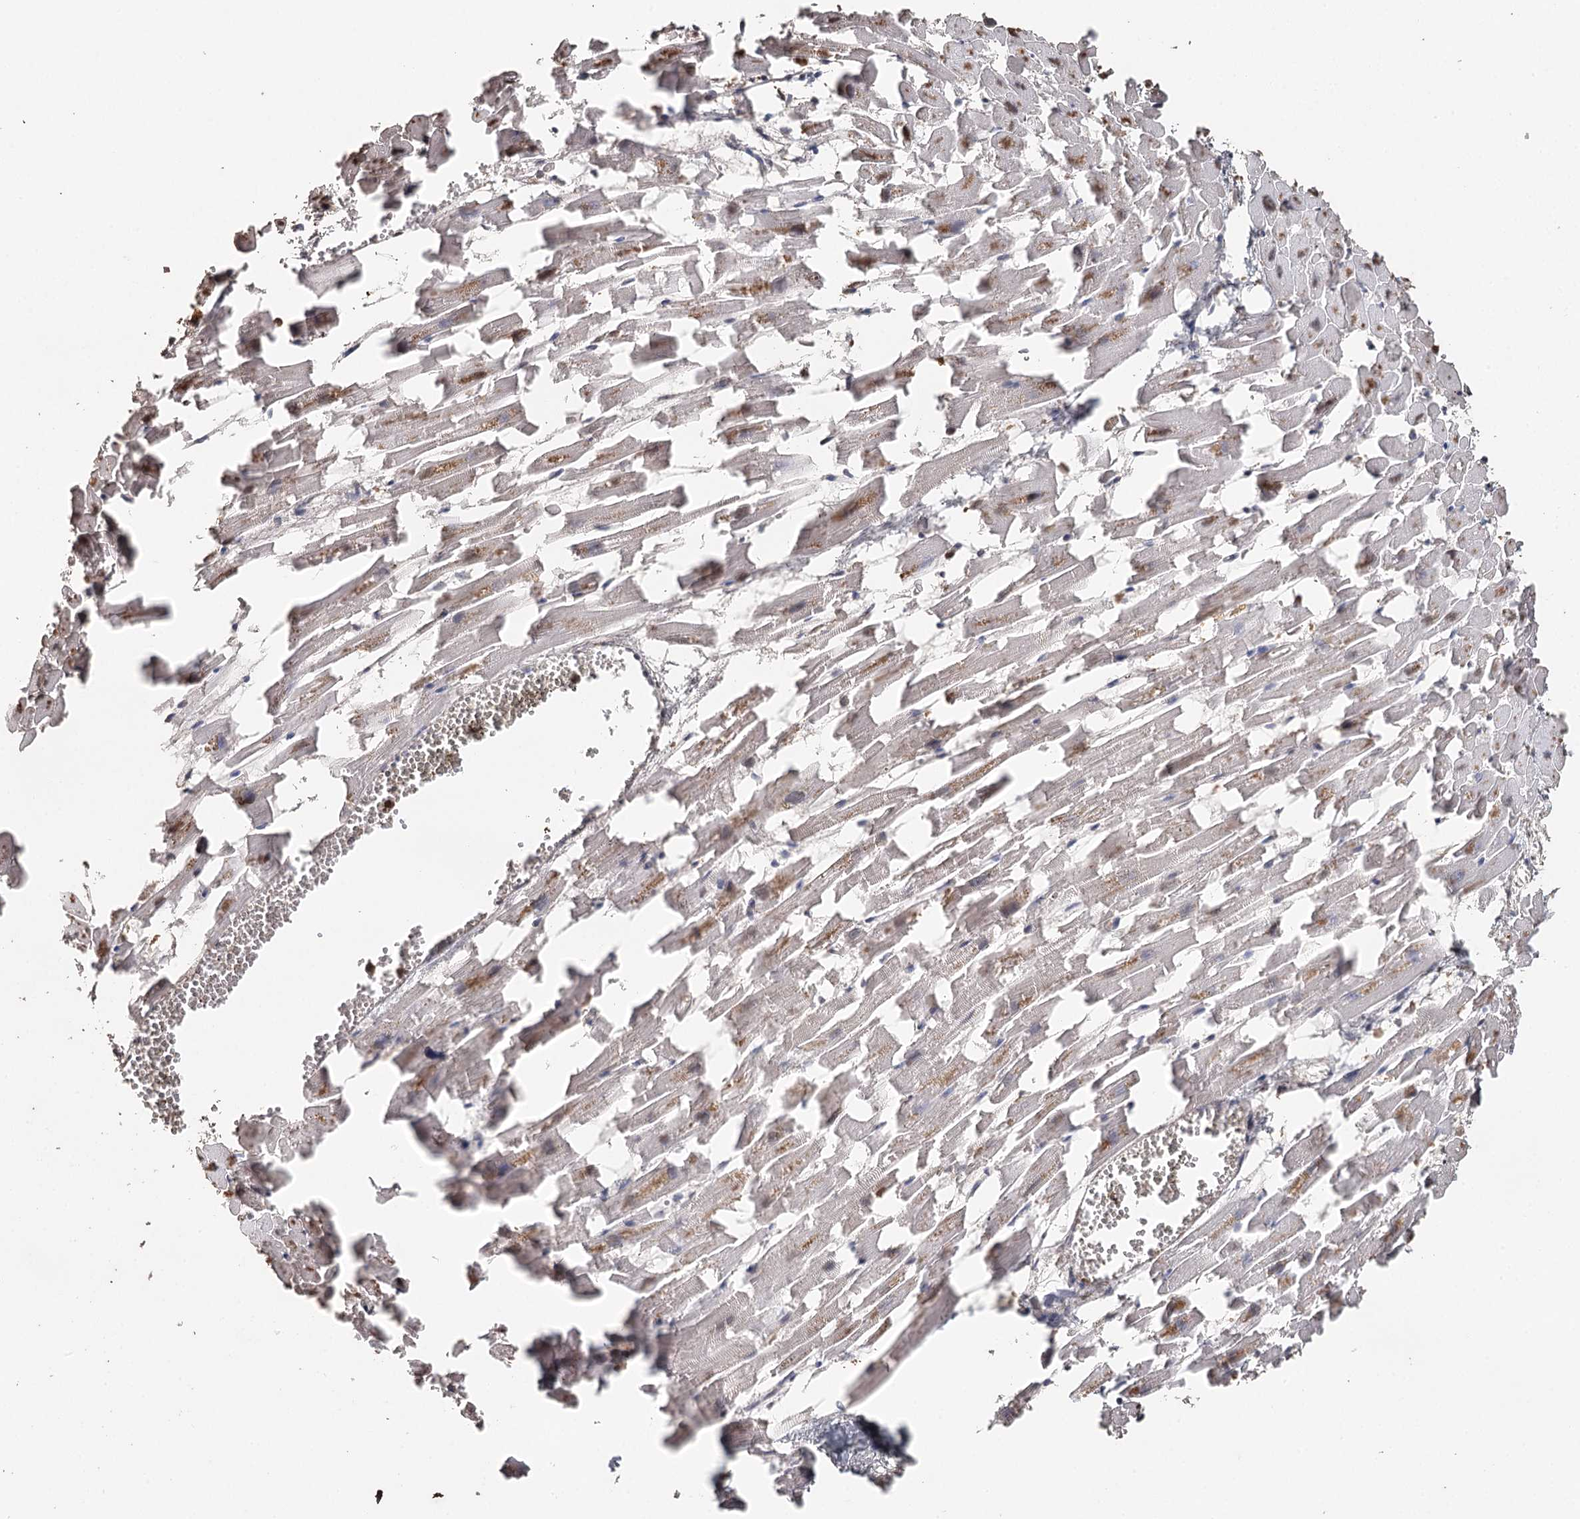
{"staining": {"intensity": "moderate", "quantity": ">75%", "location": "cytoplasmic/membranous"}, "tissue": "heart muscle", "cell_type": "Cardiomyocytes", "image_type": "normal", "snomed": [{"axis": "morphology", "description": "Normal tissue, NOS"}, {"axis": "topography", "description": "Heart"}], "caption": "Cardiomyocytes display medium levels of moderate cytoplasmic/membranous staining in about >75% of cells in normal heart muscle.", "gene": "SYVN1", "patient": {"sex": "female", "age": 64}}